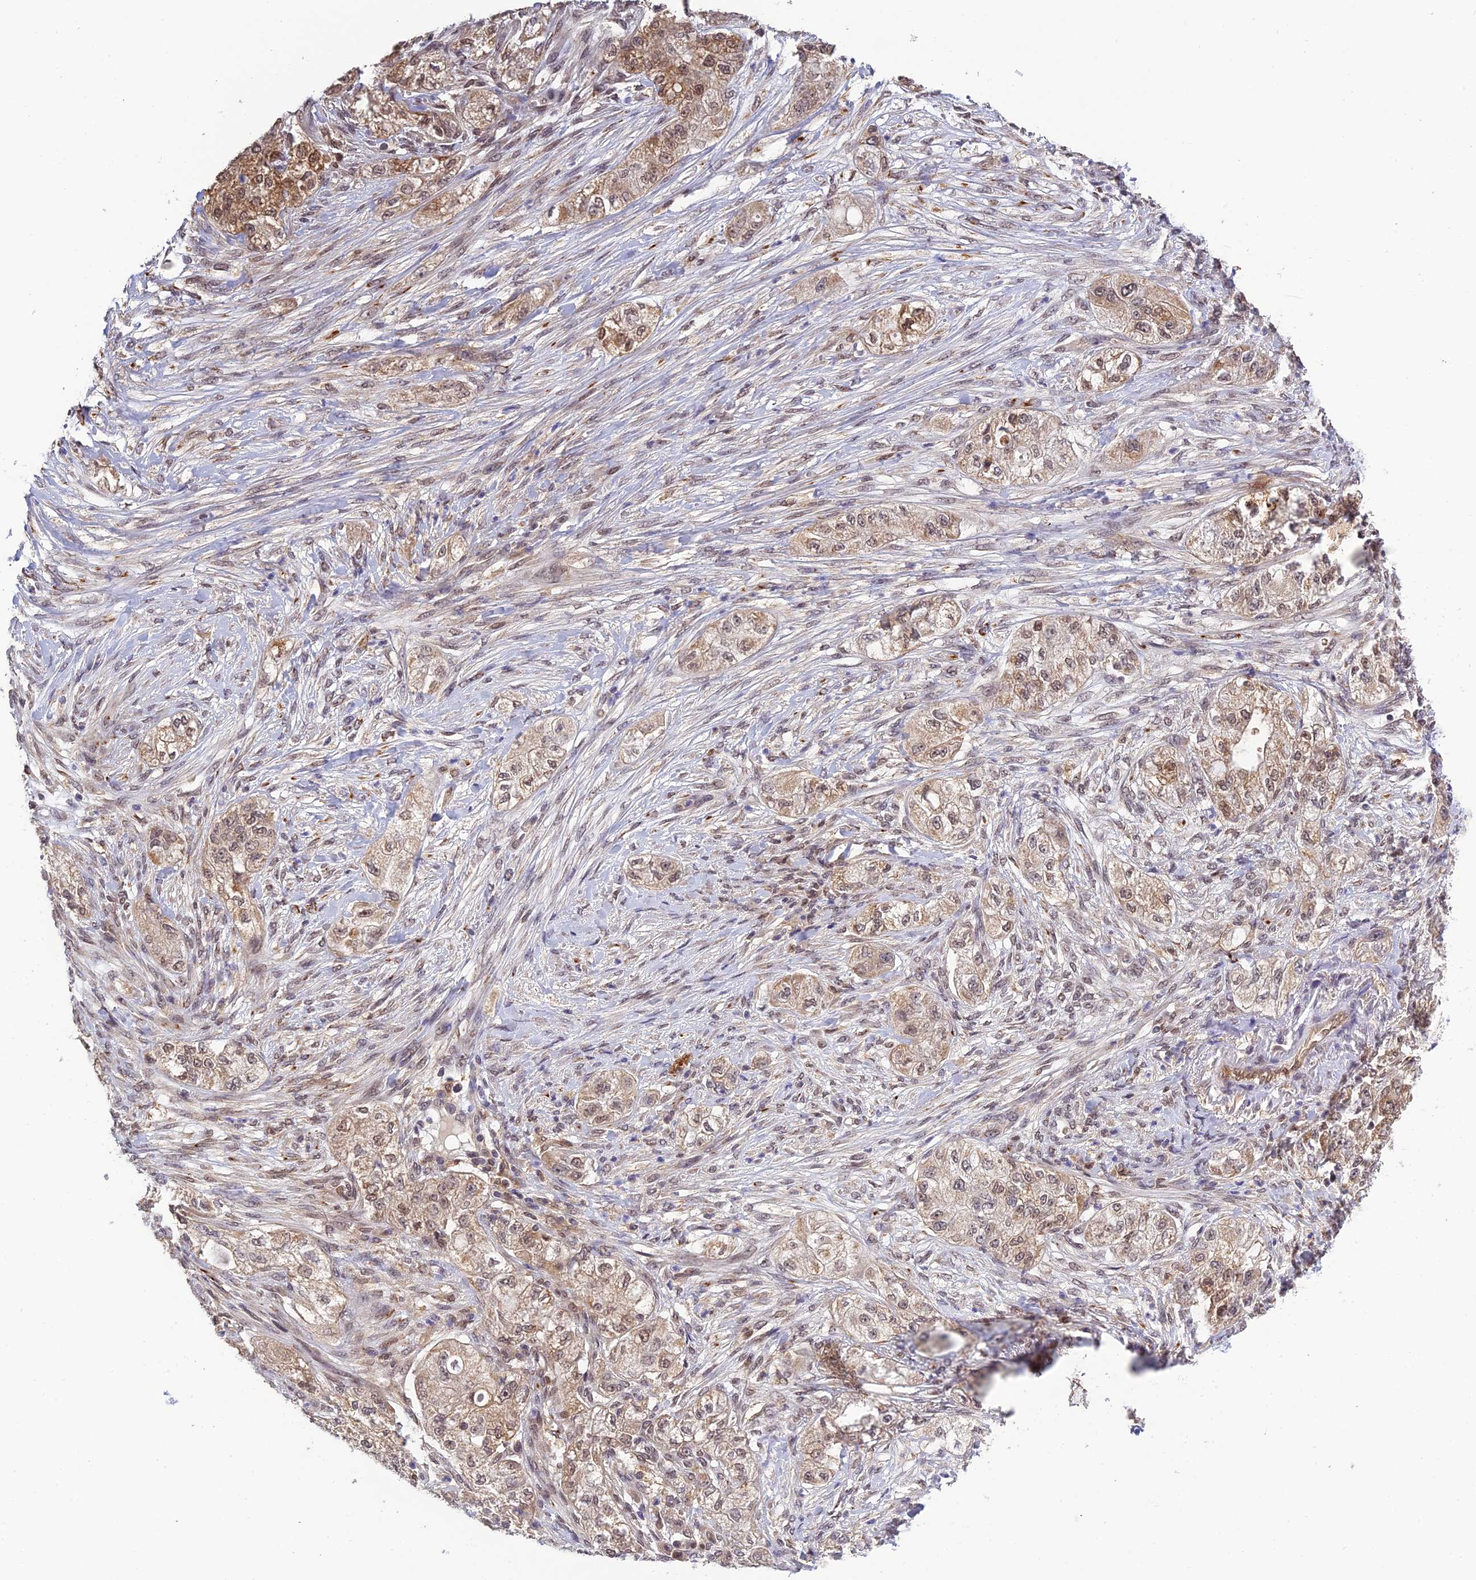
{"staining": {"intensity": "moderate", "quantity": ">75%", "location": "cytoplasmic/membranous,nuclear"}, "tissue": "pancreatic cancer", "cell_type": "Tumor cells", "image_type": "cancer", "snomed": [{"axis": "morphology", "description": "Adenocarcinoma, NOS"}, {"axis": "topography", "description": "Pancreas"}], "caption": "The image reveals staining of pancreatic cancer, revealing moderate cytoplasmic/membranous and nuclear protein expression (brown color) within tumor cells. Using DAB (brown) and hematoxylin (blue) stains, captured at high magnification using brightfield microscopy.", "gene": "MNS1", "patient": {"sex": "female", "age": 78}}